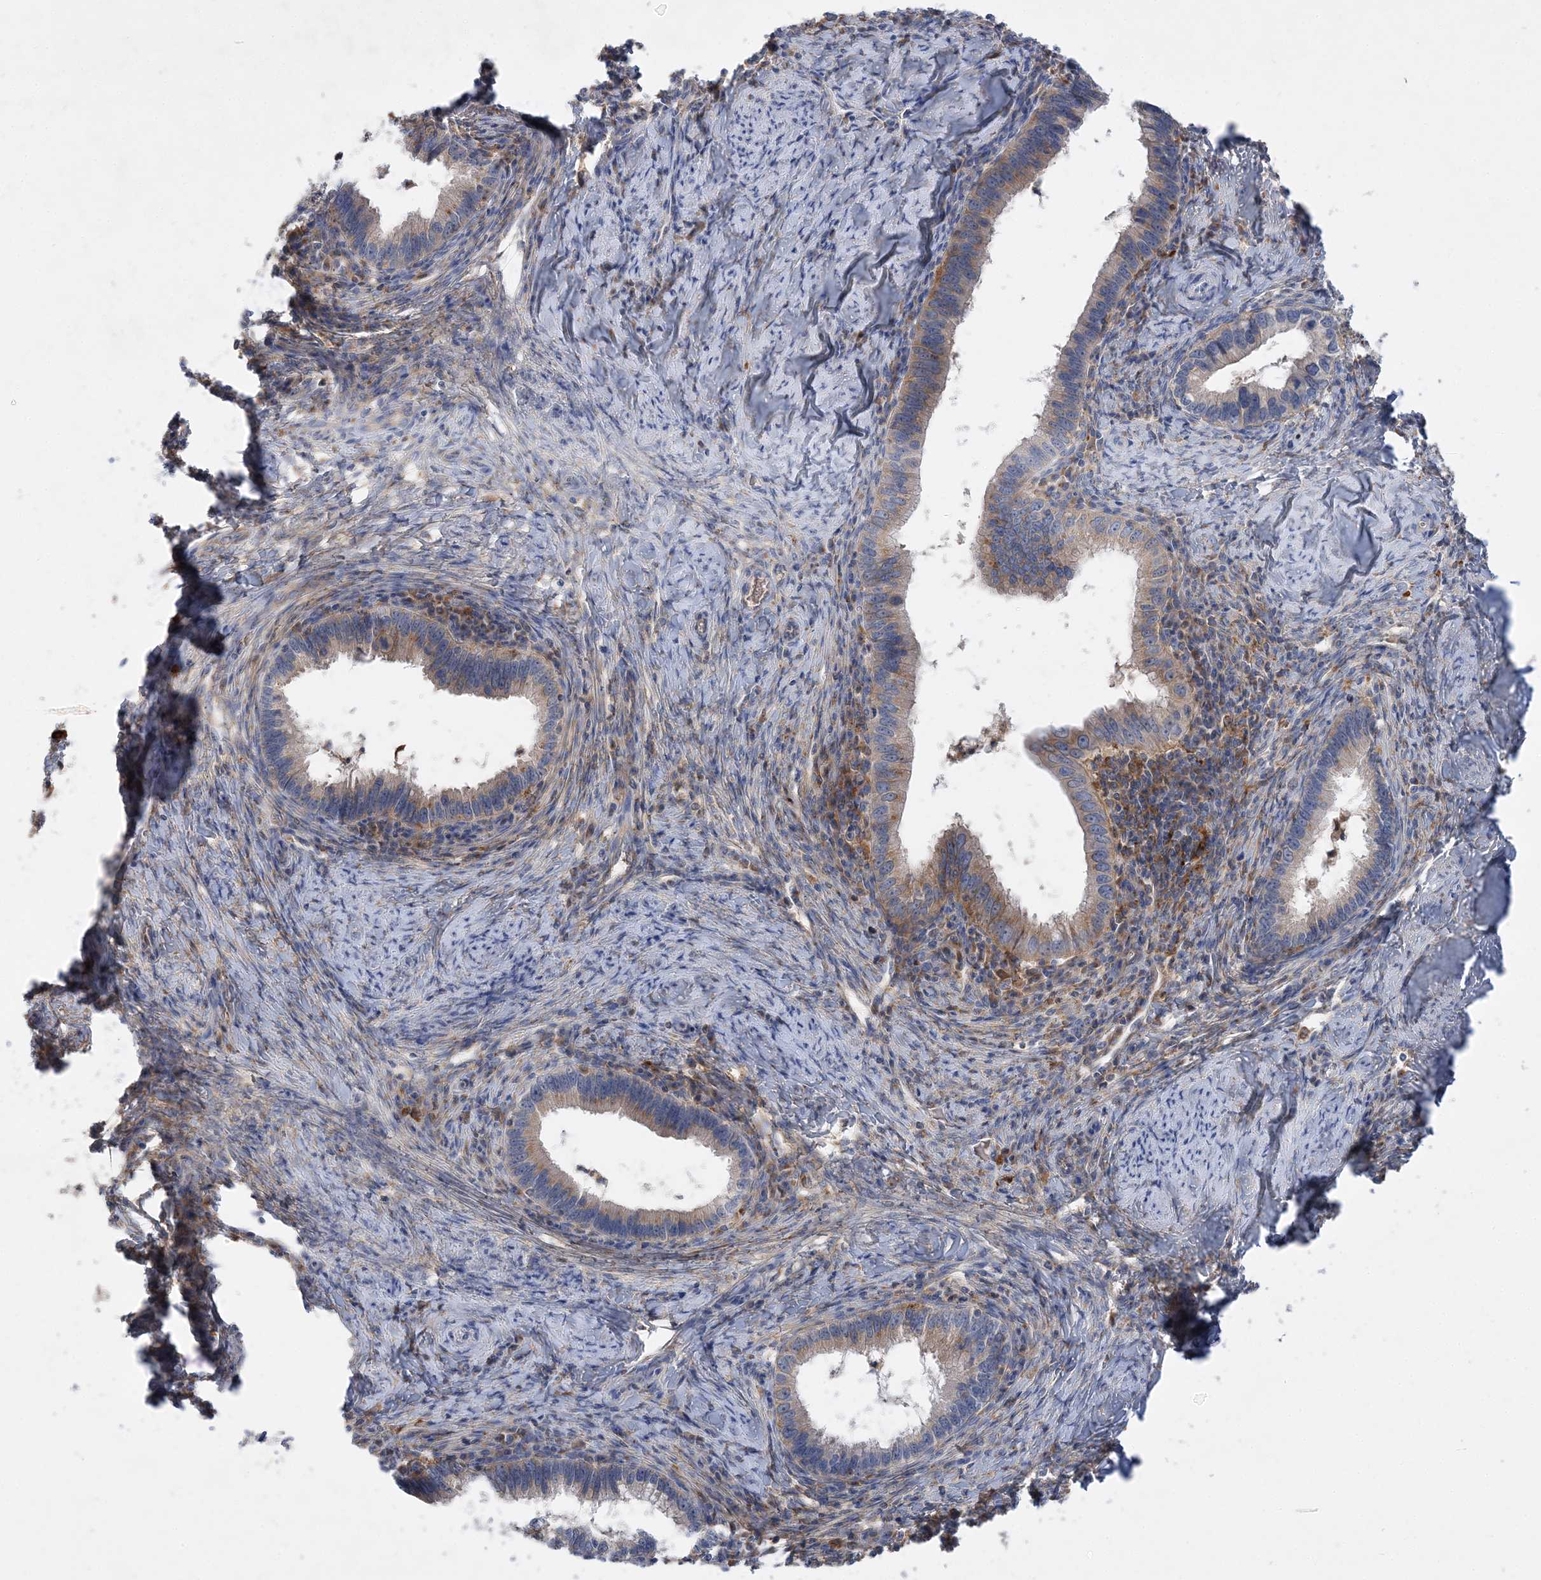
{"staining": {"intensity": "weak", "quantity": "25%-75%", "location": "cytoplasmic/membranous"}, "tissue": "cervical cancer", "cell_type": "Tumor cells", "image_type": "cancer", "snomed": [{"axis": "morphology", "description": "Adenocarcinoma, NOS"}, {"axis": "topography", "description": "Cervix"}], "caption": "Immunohistochemical staining of adenocarcinoma (cervical) demonstrates low levels of weak cytoplasmic/membranous staining in about 25%-75% of tumor cells.", "gene": "GRINA", "patient": {"sex": "female", "age": 36}}